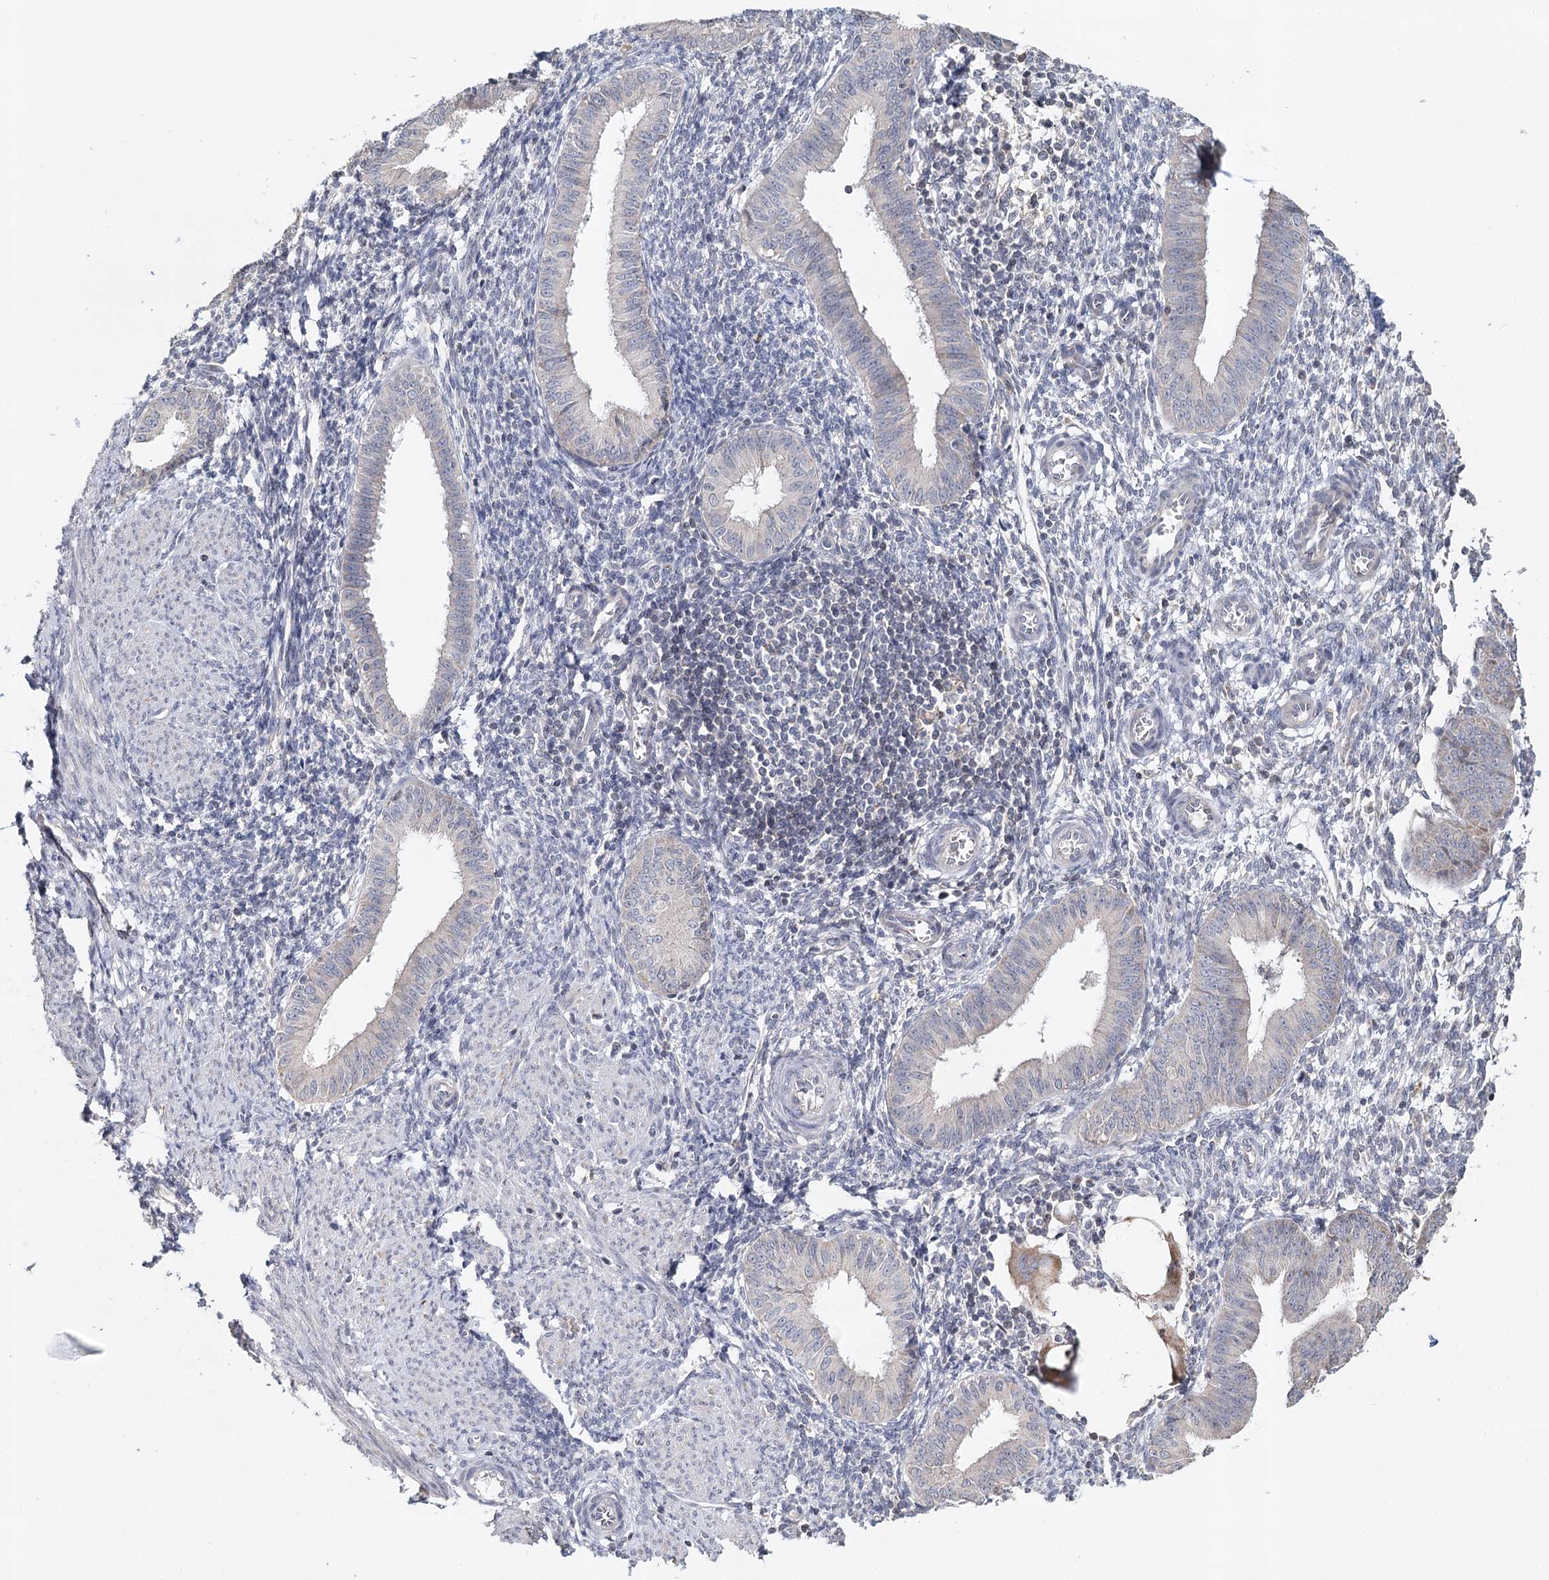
{"staining": {"intensity": "negative", "quantity": "none", "location": "none"}, "tissue": "endometrium", "cell_type": "Cells in endometrial stroma", "image_type": "normal", "snomed": [{"axis": "morphology", "description": "Normal tissue, NOS"}, {"axis": "topography", "description": "Uterus"}, {"axis": "topography", "description": "Endometrium"}], "caption": "Protein analysis of unremarkable endometrium displays no significant positivity in cells in endometrial stroma. Nuclei are stained in blue.", "gene": "ICOS", "patient": {"sex": "female", "age": 48}}